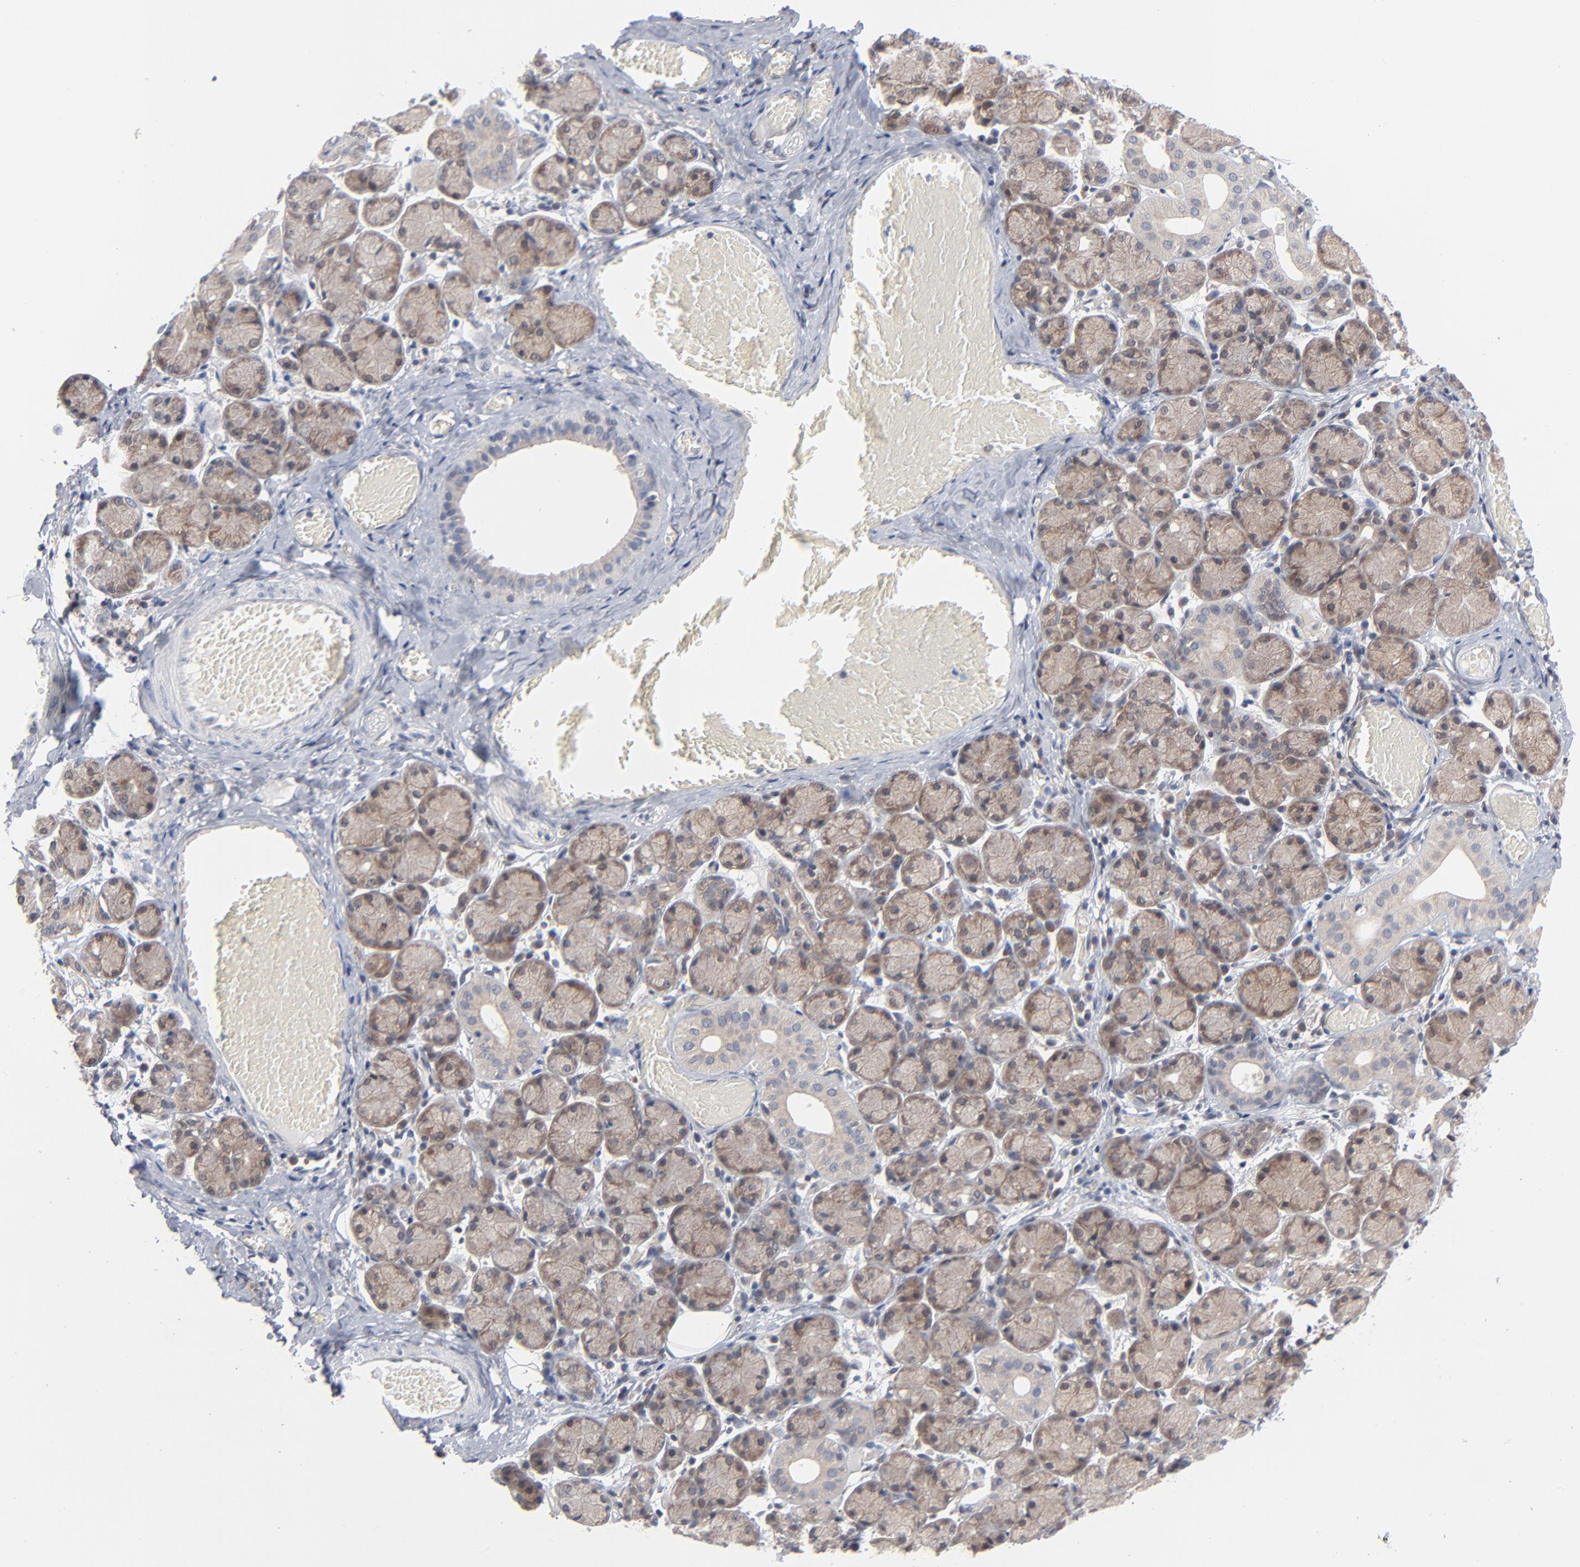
{"staining": {"intensity": "weak", "quantity": "25%-75%", "location": "cytoplasmic/membranous"}, "tissue": "salivary gland", "cell_type": "Glandular cells", "image_type": "normal", "snomed": [{"axis": "morphology", "description": "Normal tissue, NOS"}, {"axis": "topography", "description": "Salivary gland"}], "caption": "Human salivary gland stained with a protein marker shows weak staining in glandular cells.", "gene": "RPS6KB1", "patient": {"sex": "female", "age": 24}}